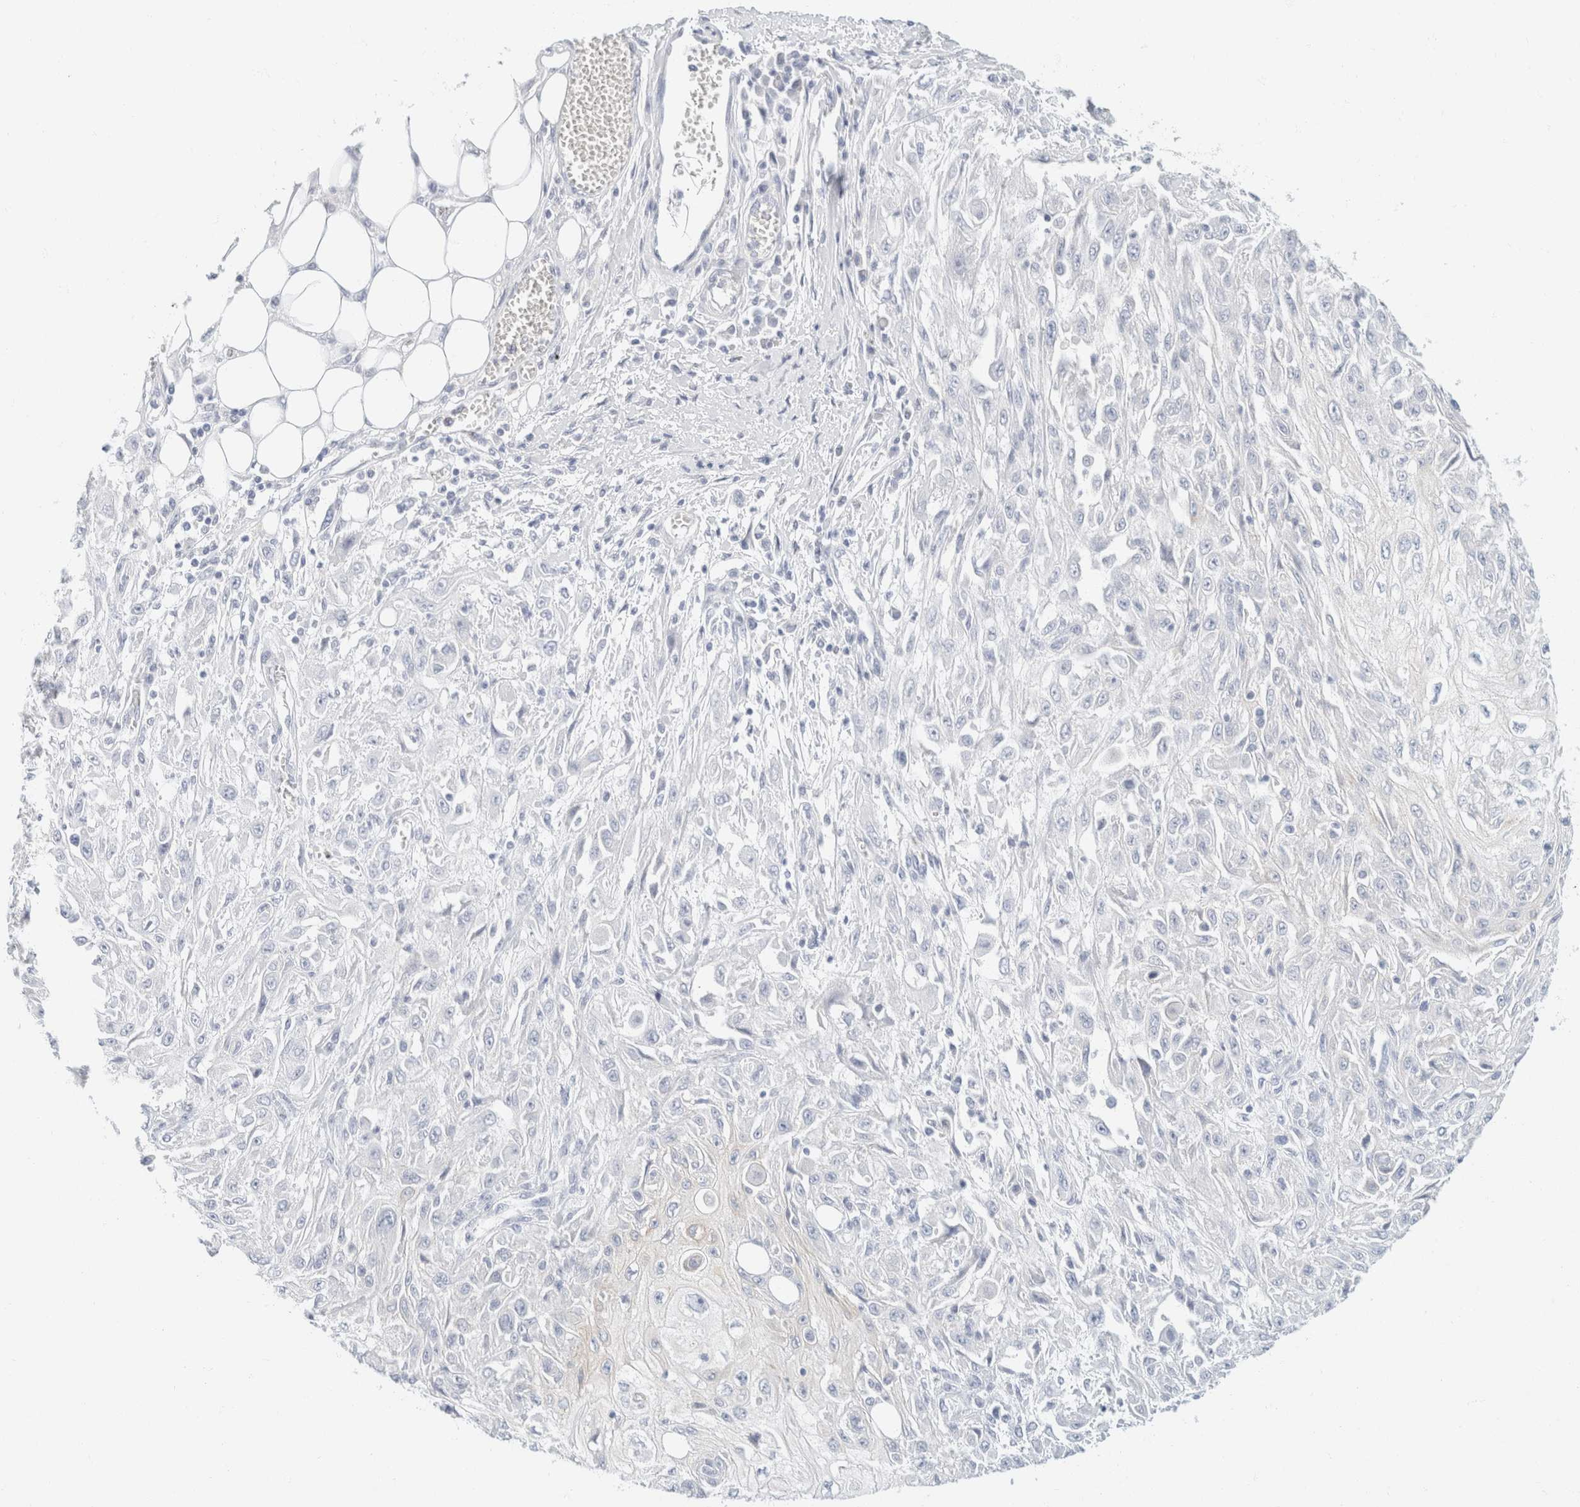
{"staining": {"intensity": "negative", "quantity": "none", "location": "none"}, "tissue": "skin cancer", "cell_type": "Tumor cells", "image_type": "cancer", "snomed": [{"axis": "morphology", "description": "Squamous cell carcinoma, NOS"}, {"axis": "morphology", "description": "Squamous cell carcinoma, metastatic, NOS"}, {"axis": "topography", "description": "Skin"}, {"axis": "topography", "description": "Lymph node"}], "caption": "High power microscopy micrograph of an immunohistochemistry image of squamous cell carcinoma (skin), revealing no significant staining in tumor cells.", "gene": "KRT20", "patient": {"sex": "male", "age": 75}}